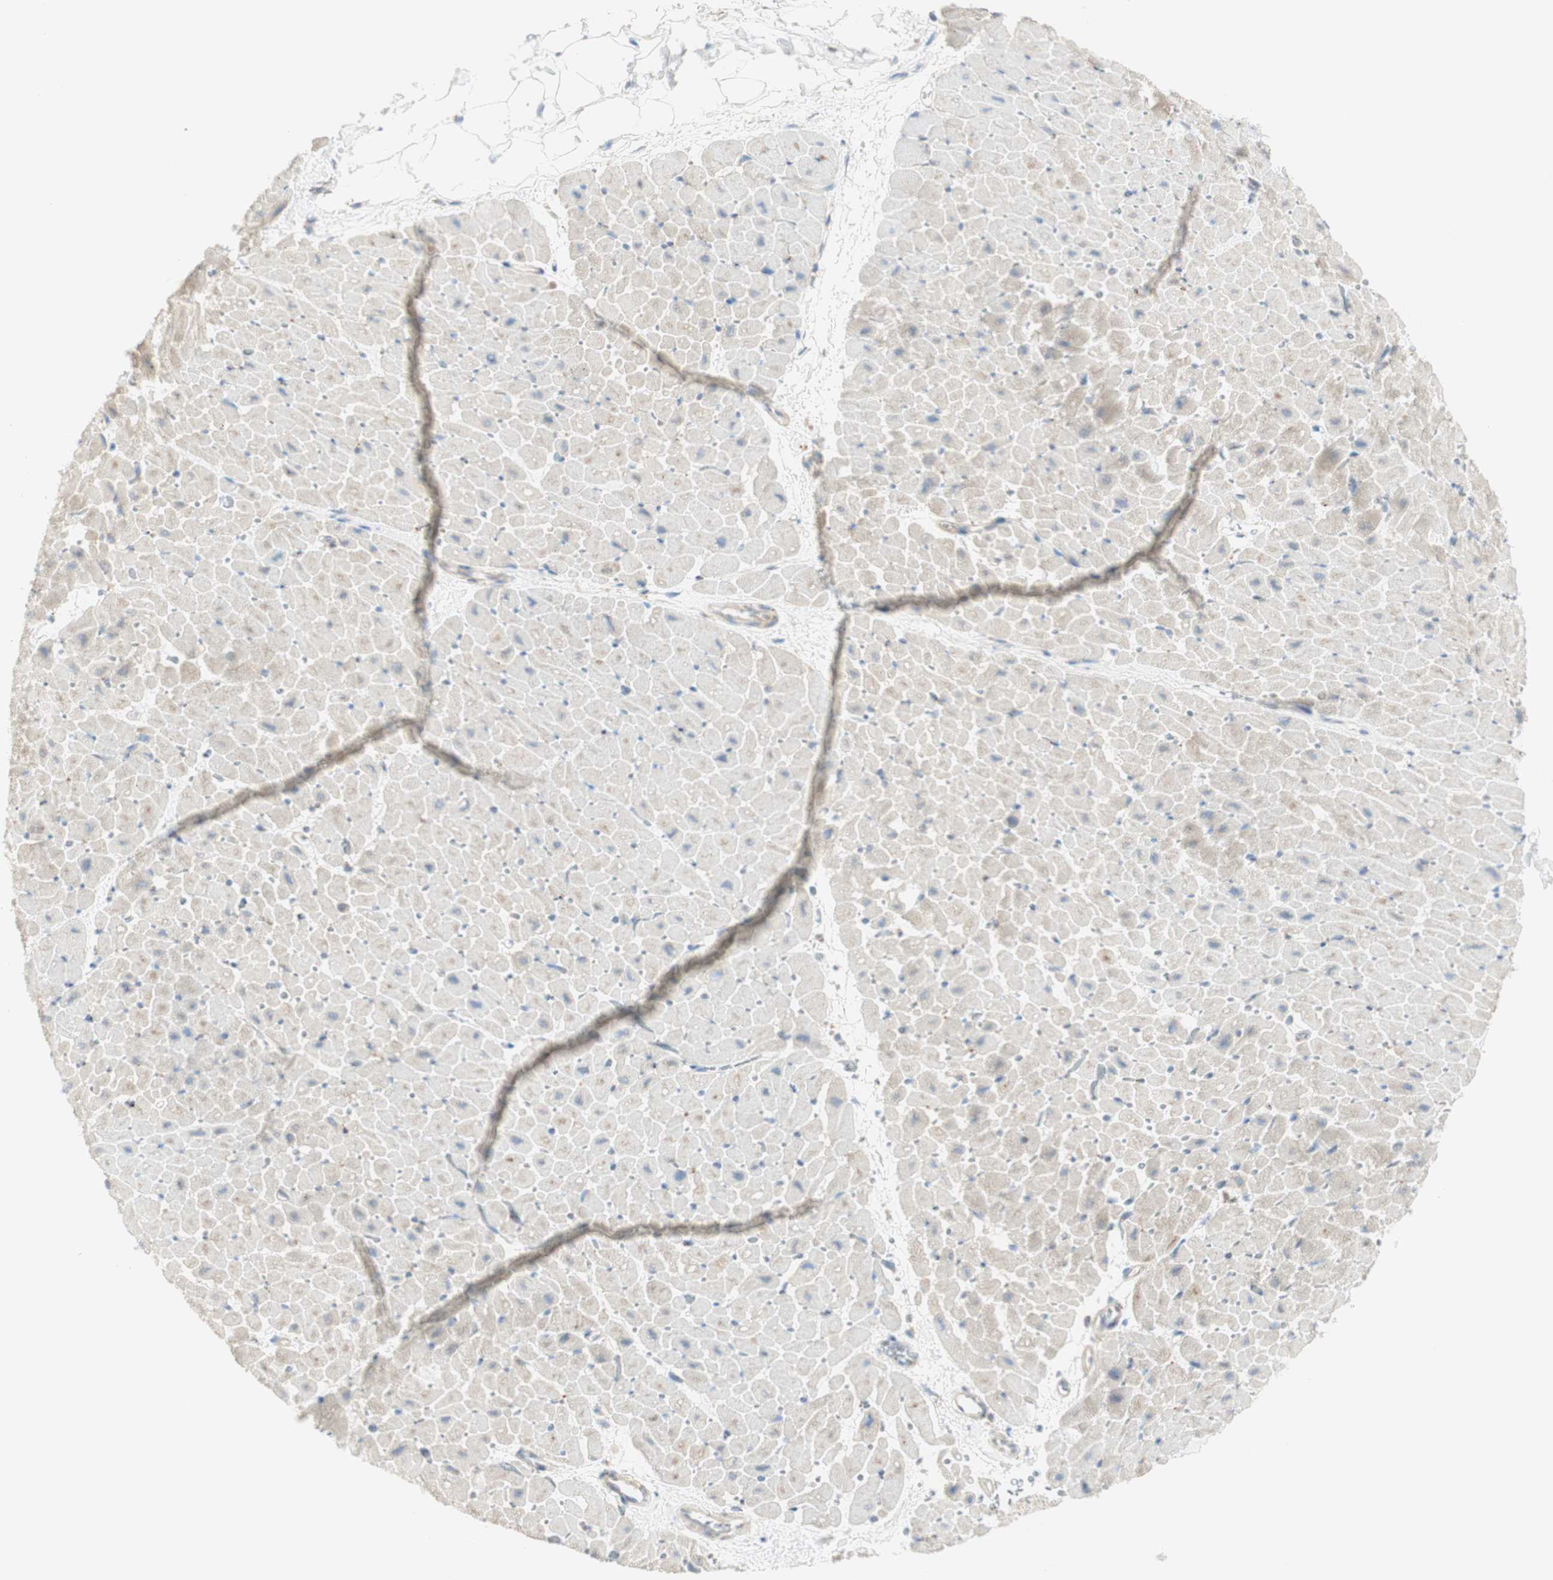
{"staining": {"intensity": "negative", "quantity": "none", "location": "none"}, "tissue": "heart muscle", "cell_type": "Cardiomyocytes", "image_type": "normal", "snomed": [{"axis": "morphology", "description": "Normal tissue, NOS"}, {"axis": "topography", "description": "Heart"}], "caption": "DAB immunohistochemical staining of unremarkable heart muscle exhibits no significant staining in cardiomyocytes. Brightfield microscopy of immunohistochemistry stained with DAB (3,3'-diaminobenzidine) (brown) and hematoxylin (blue), captured at high magnification.", "gene": "MANF", "patient": {"sex": "male", "age": 45}}